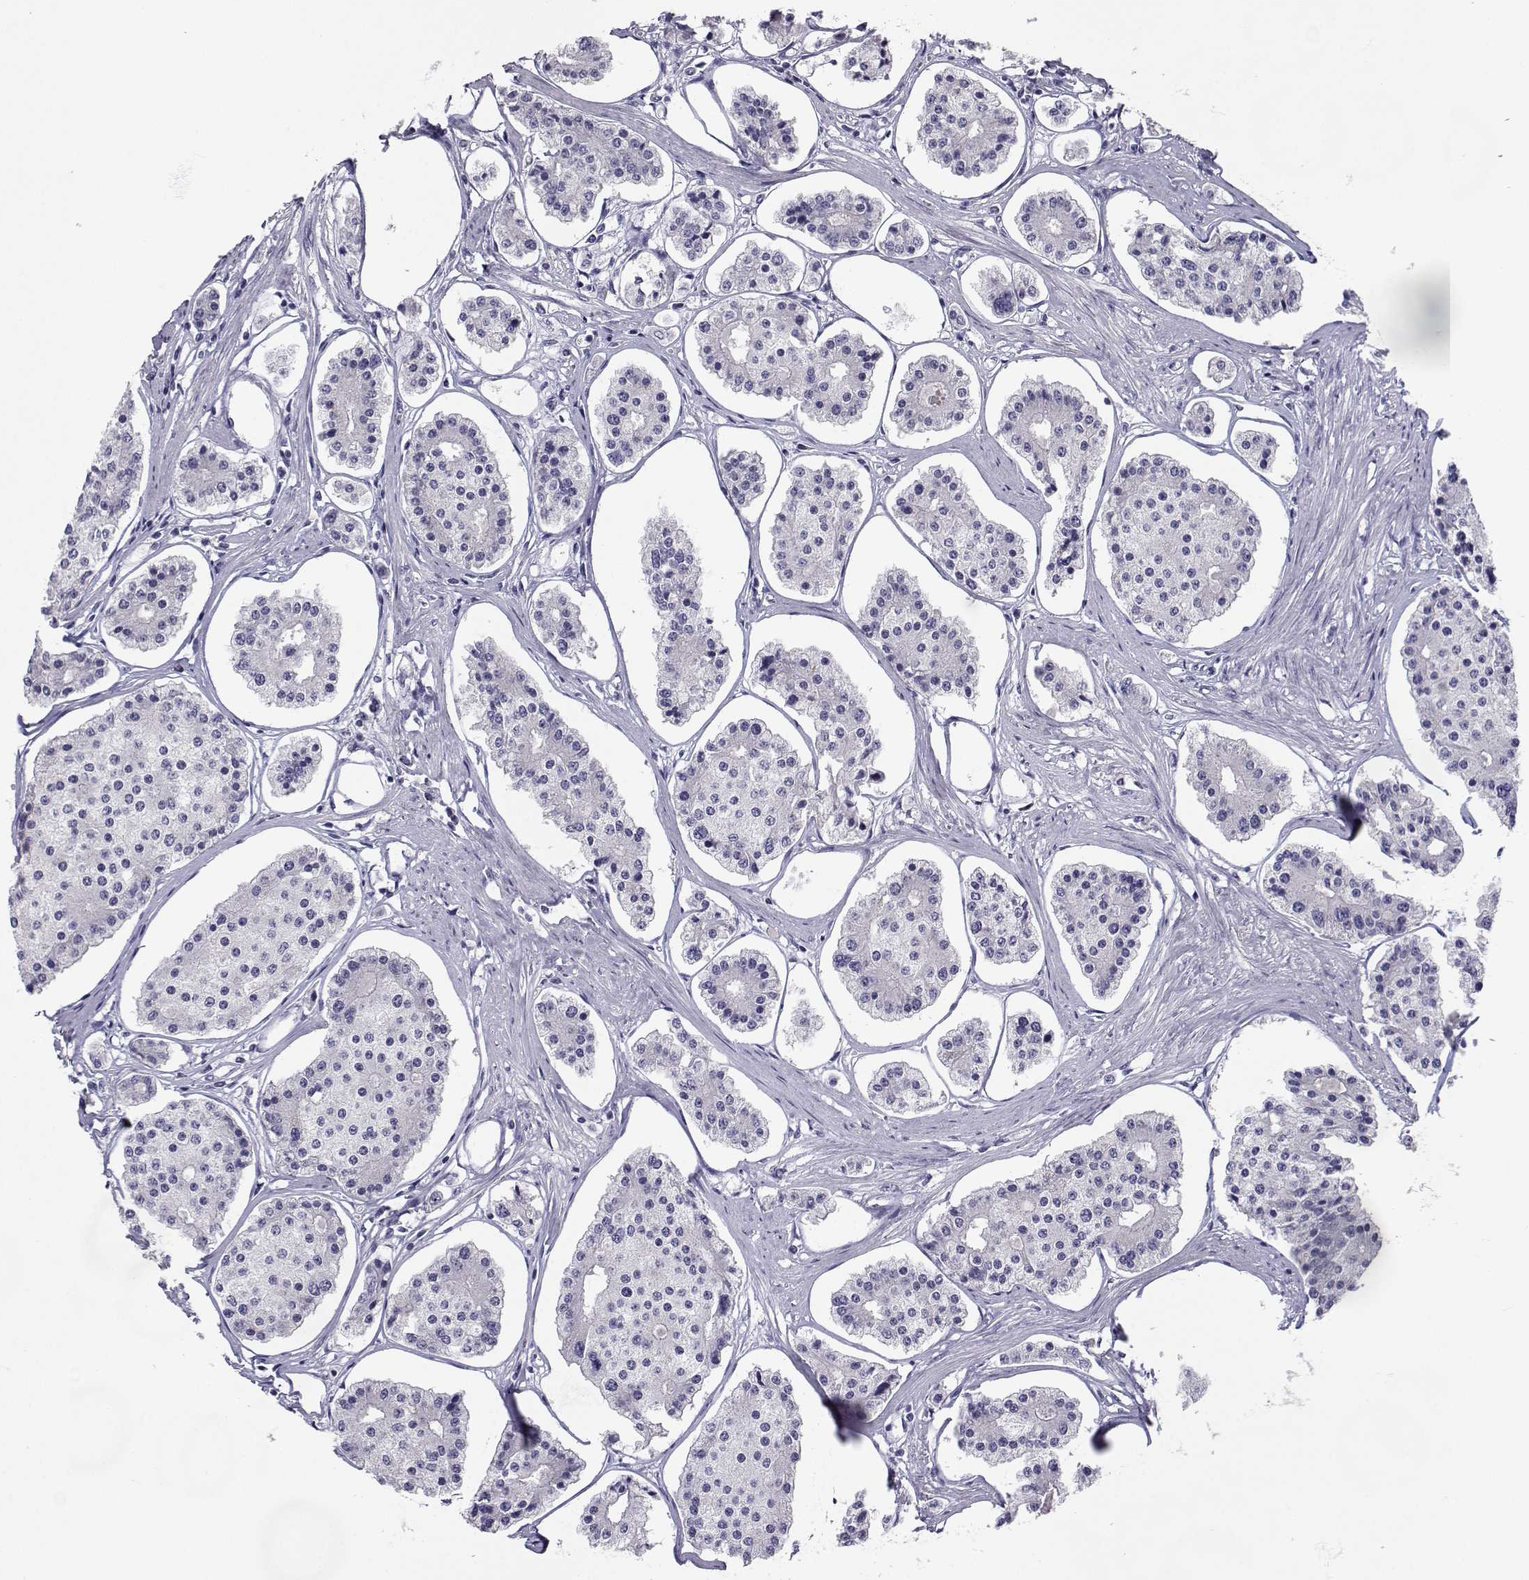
{"staining": {"intensity": "negative", "quantity": "none", "location": "none"}, "tissue": "carcinoid", "cell_type": "Tumor cells", "image_type": "cancer", "snomed": [{"axis": "morphology", "description": "Carcinoid, malignant, NOS"}, {"axis": "topography", "description": "Small intestine"}], "caption": "This is a image of IHC staining of malignant carcinoid, which shows no staining in tumor cells. (DAB IHC visualized using brightfield microscopy, high magnification).", "gene": "SLC6A3", "patient": {"sex": "female", "age": 65}}